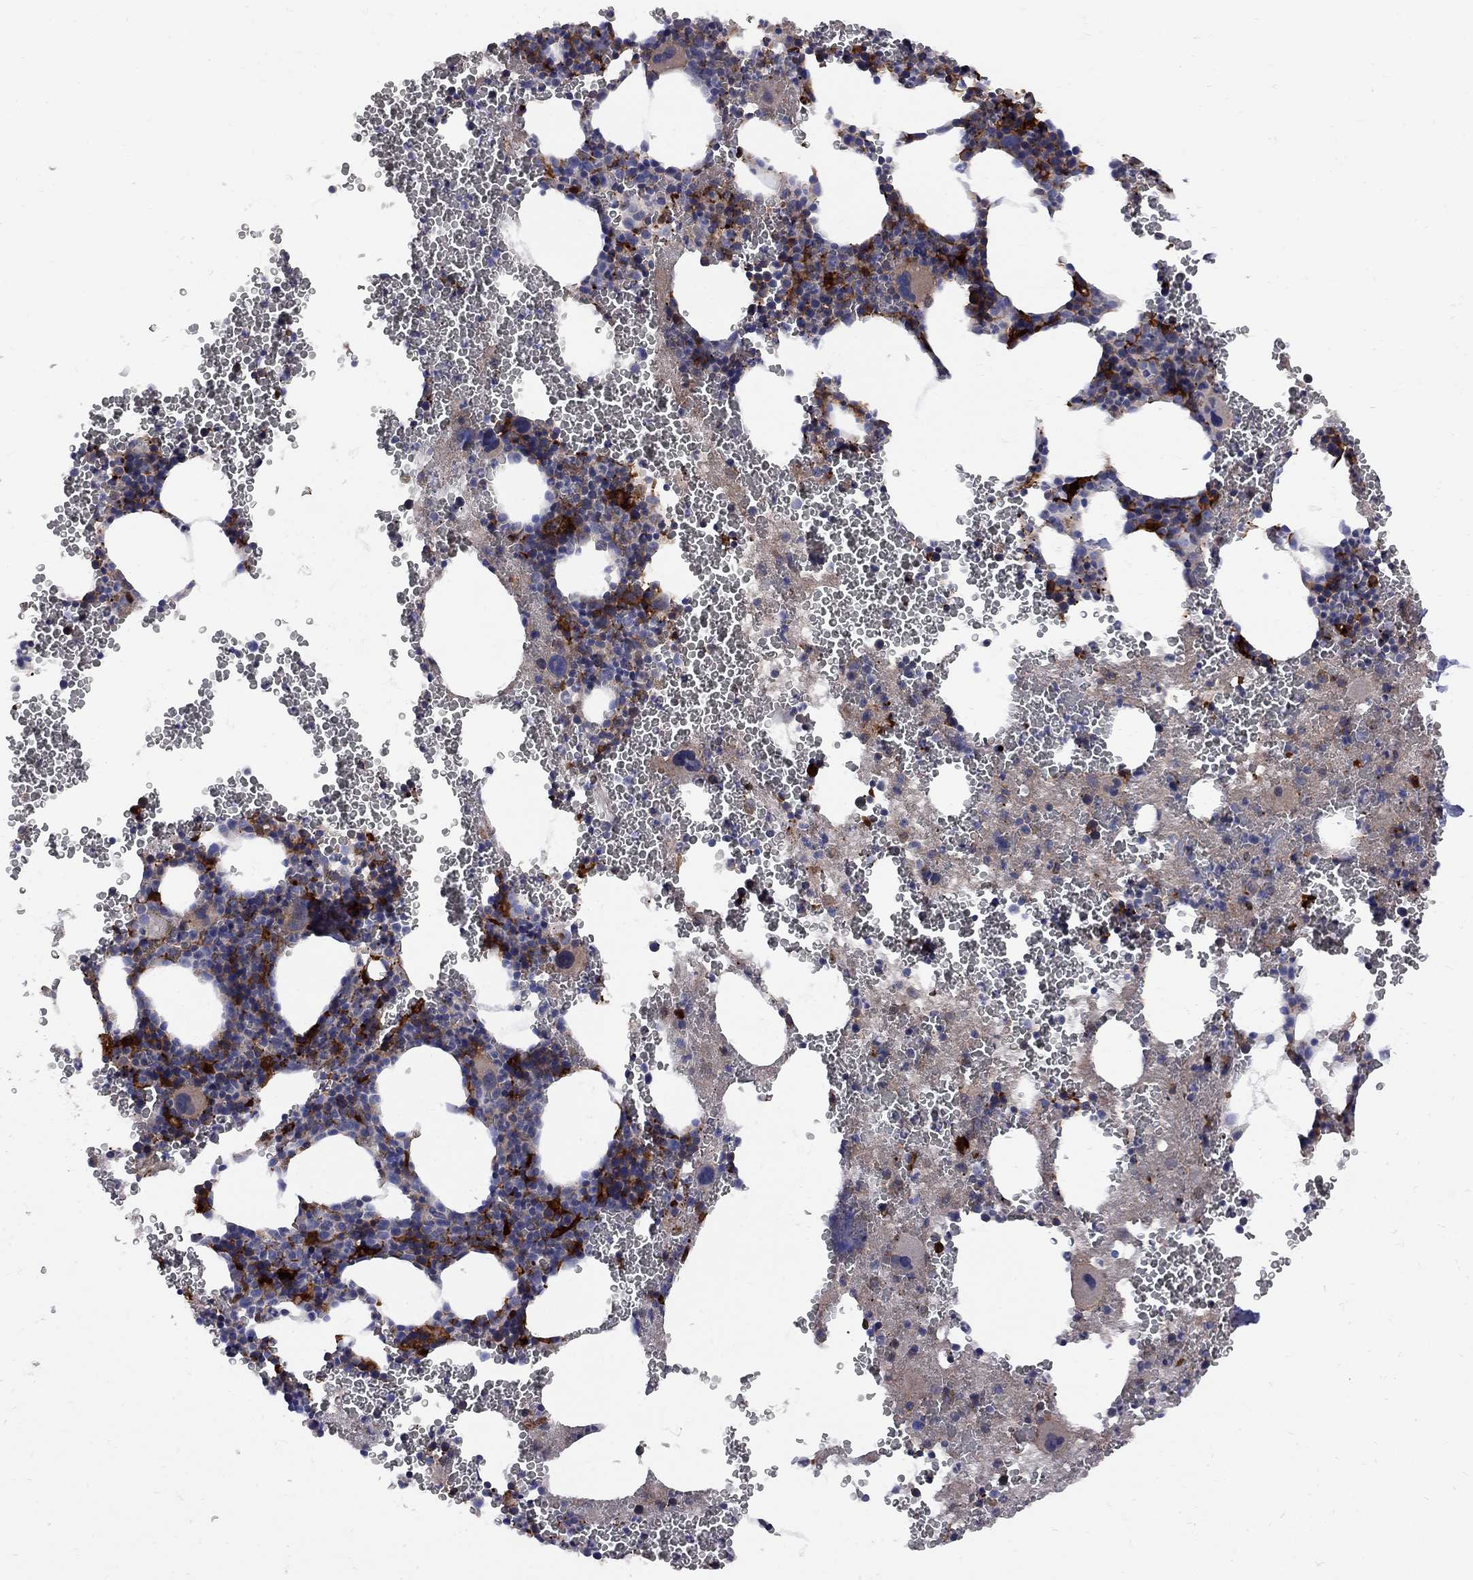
{"staining": {"intensity": "strong", "quantity": "<25%", "location": "cytoplasmic/membranous"}, "tissue": "bone marrow", "cell_type": "Hematopoietic cells", "image_type": "normal", "snomed": [{"axis": "morphology", "description": "Normal tissue, NOS"}, {"axis": "topography", "description": "Bone marrow"}], "caption": "Immunohistochemical staining of unremarkable human bone marrow displays strong cytoplasmic/membranous protein staining in approximately <25% of hematopoietic cells.", "gene": "MTHFR", "patient": {"sex": "male", "age": 50}}